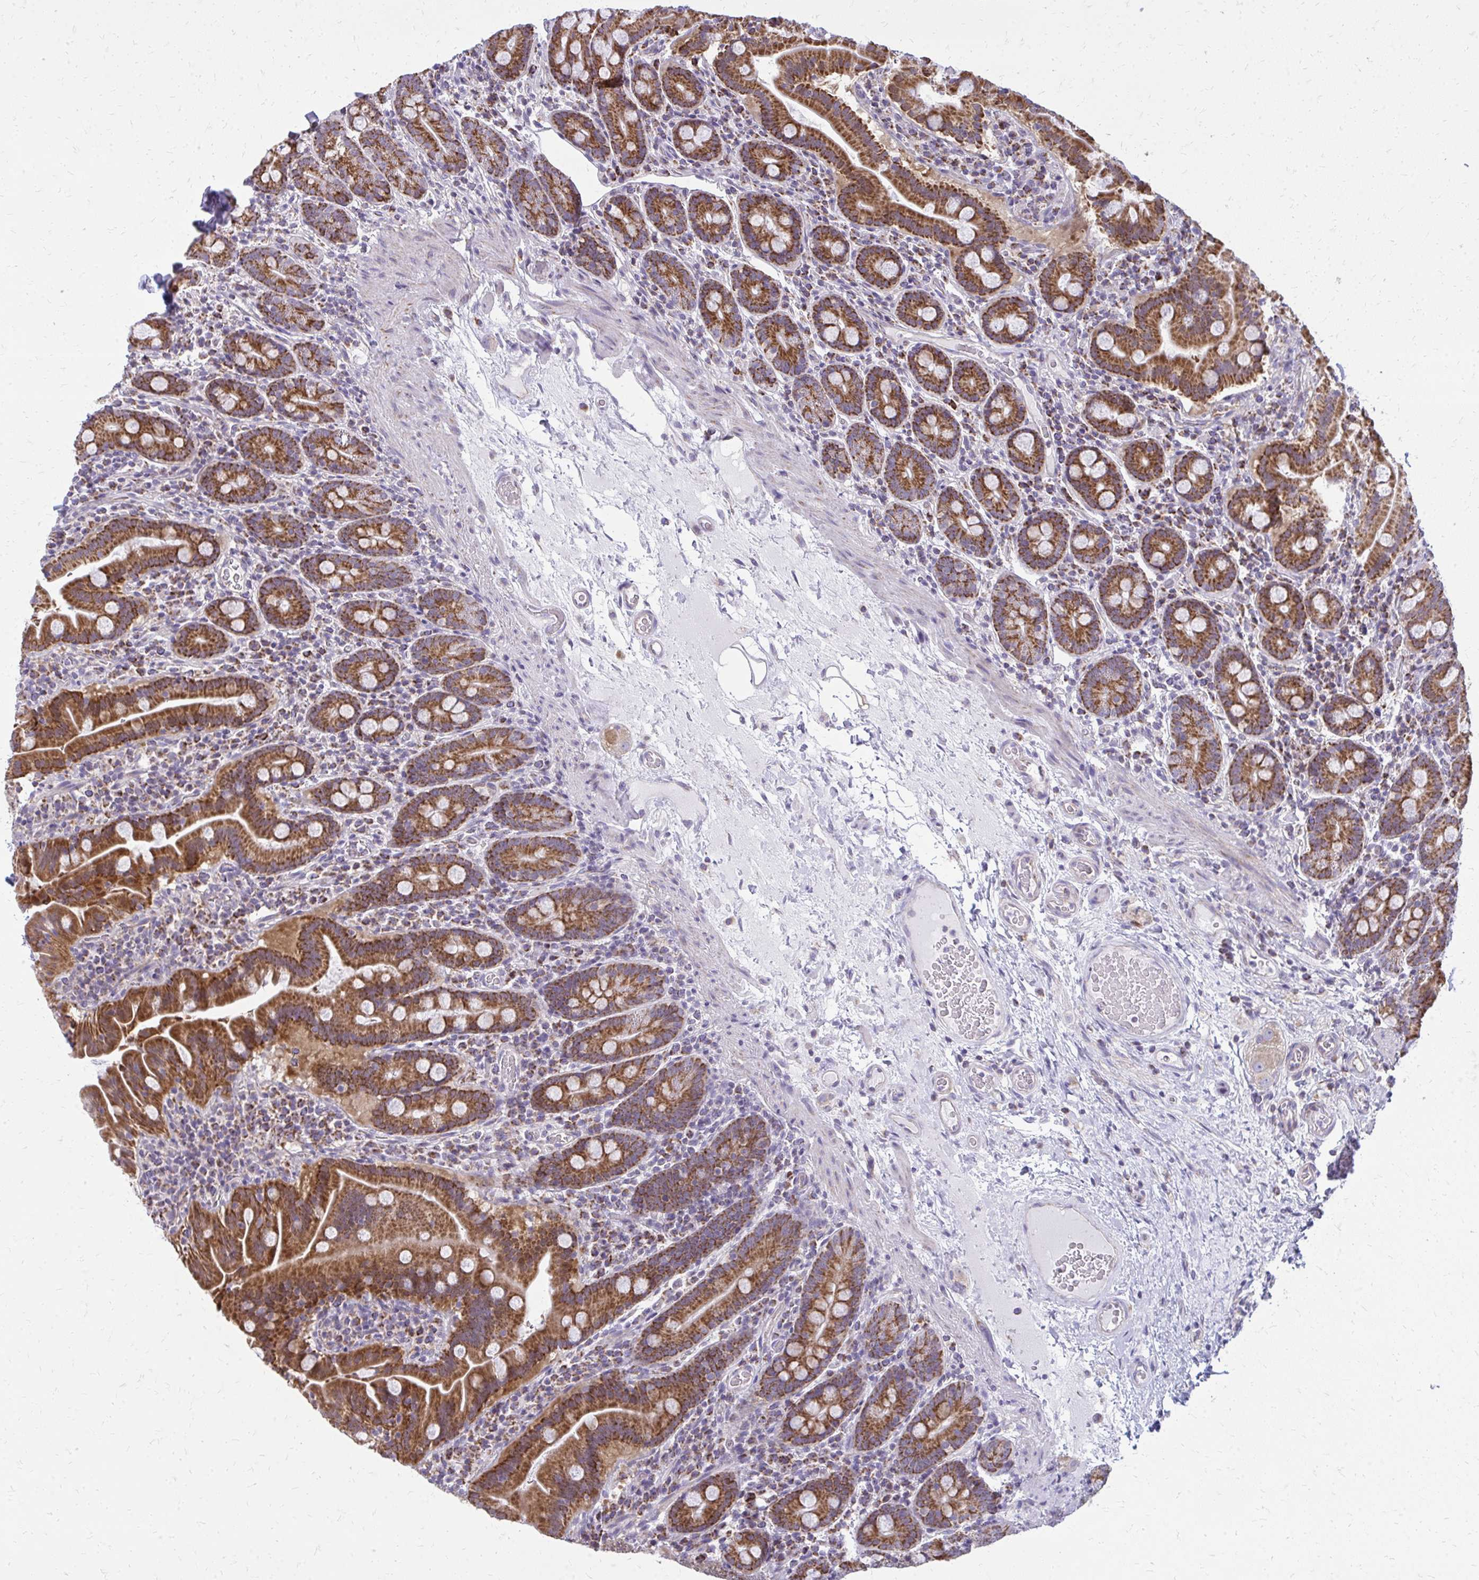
{"staining": {"intensity": "strong", "quantity": ">75%", "location": "cytoplasmic/membranous"}, "tissue": "small intestine", "cell_type": "Glandular cells", "image_type": "normal", "snomed": [{"axis": "morphology", "description": "Normal tissue, NOS"}, {"axis": "topography", "description": "Small intestine"}], "caption": "Immunohistochemical staining of benign small intestine reveals strong cytoplasmic/membranous protein expression in about >75% of glandular cells.", "gene": "IFIT1", "patient": {"sex": "male", "age": 26}}